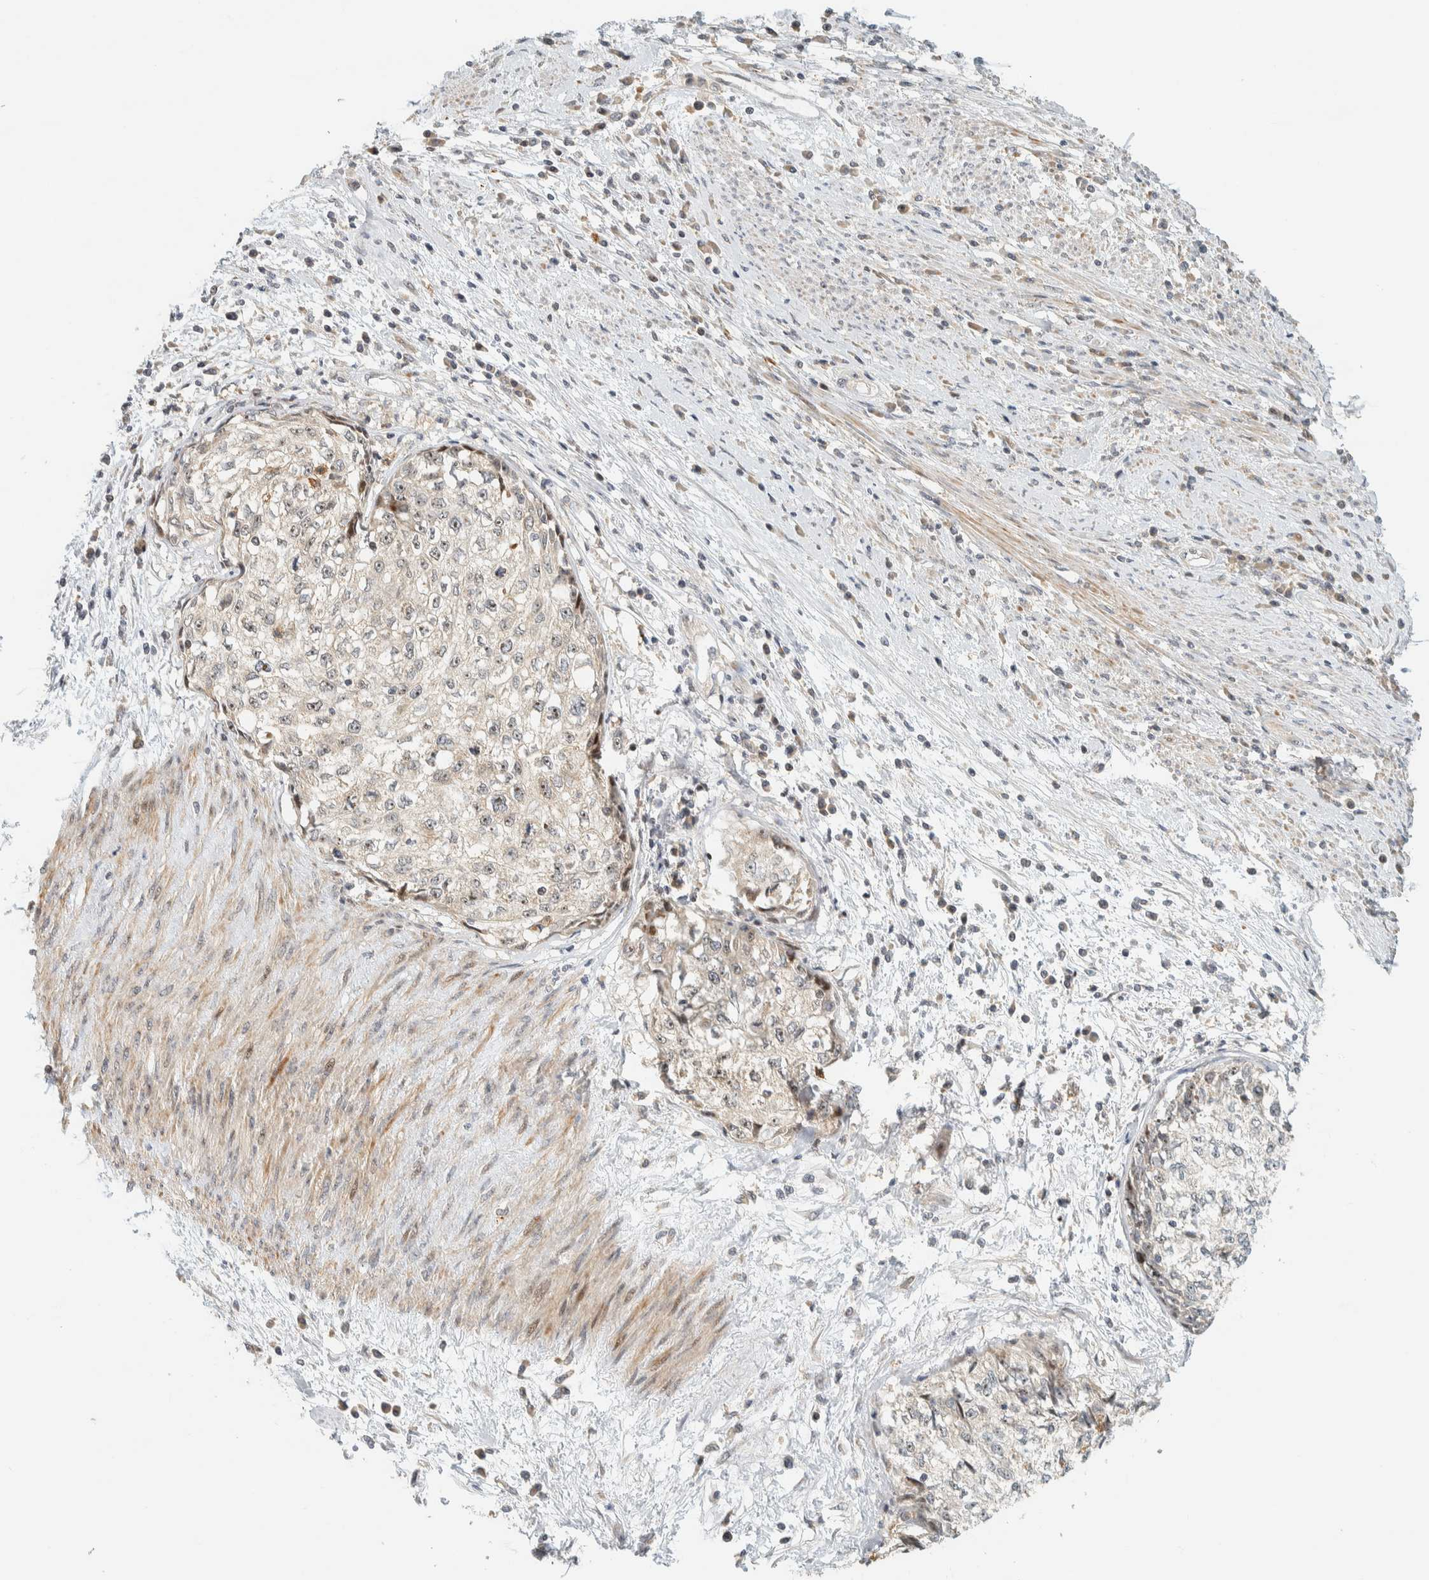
{"staining": {"intensity": "moderate", "quantity": "25%-75%", "location": "nuclear"}, "tissue": "cervical cancer", "cell_type": "Tumor cells", "image_type": "cancer", "snomed": [{"axis": "morphology", "description": "Squamous cell carcinoma, NOS"}, {"axis": "topography", "description": "Cervix"}], "caption": "Moderate nuclear staining is present in approximately 25%-75% of tumor cells in cervical cancer (squamous cell carcinoma). (DAB (3,3'-diaminobenzidine) = brown stain, brightfield microscopy at high magnification).", "gene": "CCDC171", "patient": {"sex": "female", "age": 57}}